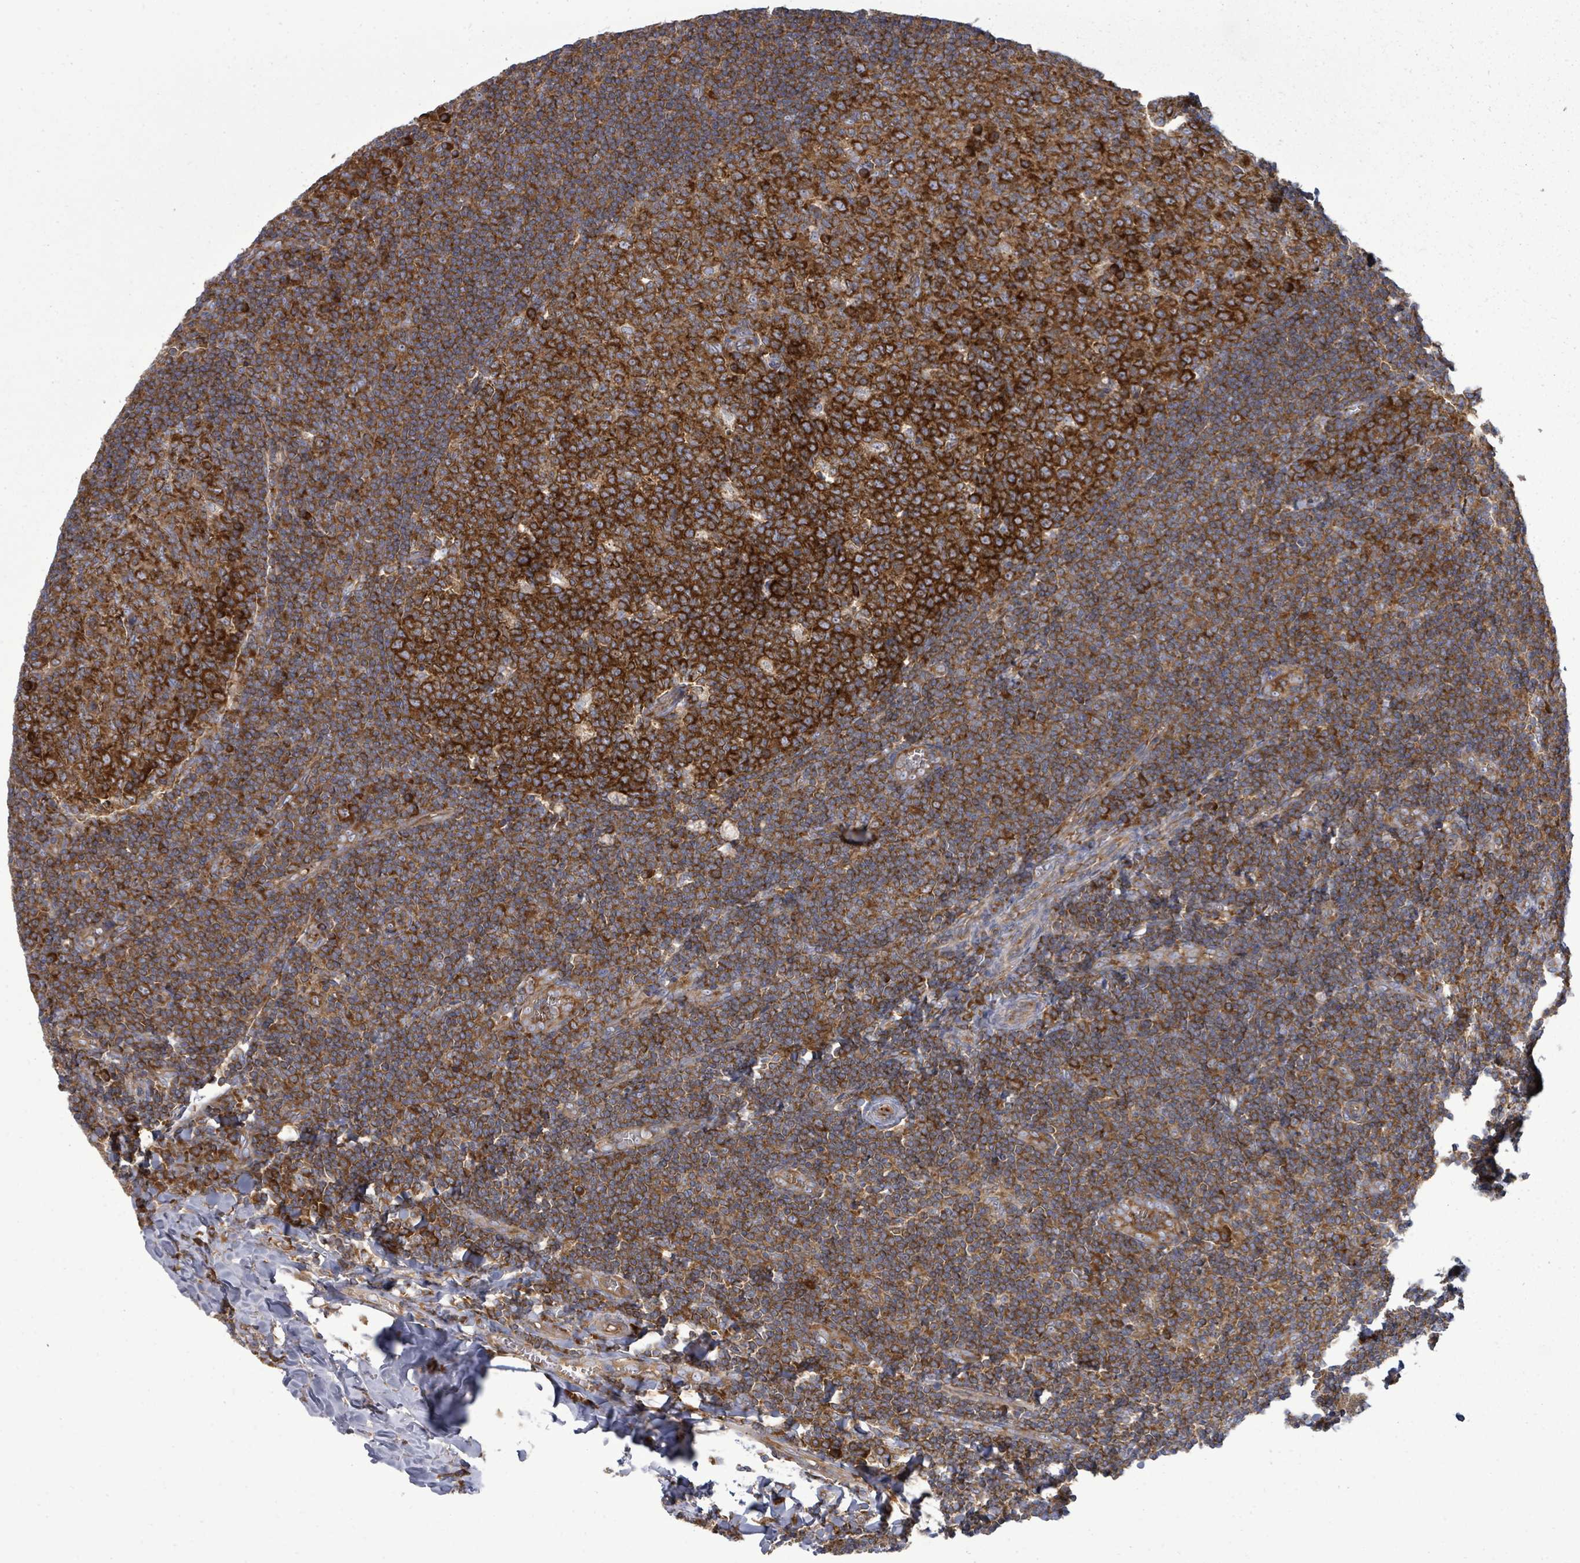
{"staining": {"intensity": "strong", "quantity": ">75%", "location": "cytoplasmic/membranous"}, "tissue": "tonsil", "cell_type": "Germinal center cells", "image_type": "normal", "snomed": [{"axis": "morphology", "description": "Normal tissue, NOS"}, {"axis": "topography", "description": "Tonsil"}], "caption": "Tonsil stained with DAB immunohistochemistry exhibits high levels of strong cytoplasmic/membranous staining in about >75% of germinal center cells. The staining was performed using DAB (3,3'-diaminobenzidine) to visualize the protein expression in brown, while the nuclei were stained in blue with hematoxylin (Magnification: 20x).", "gene": "EIF3CL", "patient": {"sex": "male", "age": 27}}